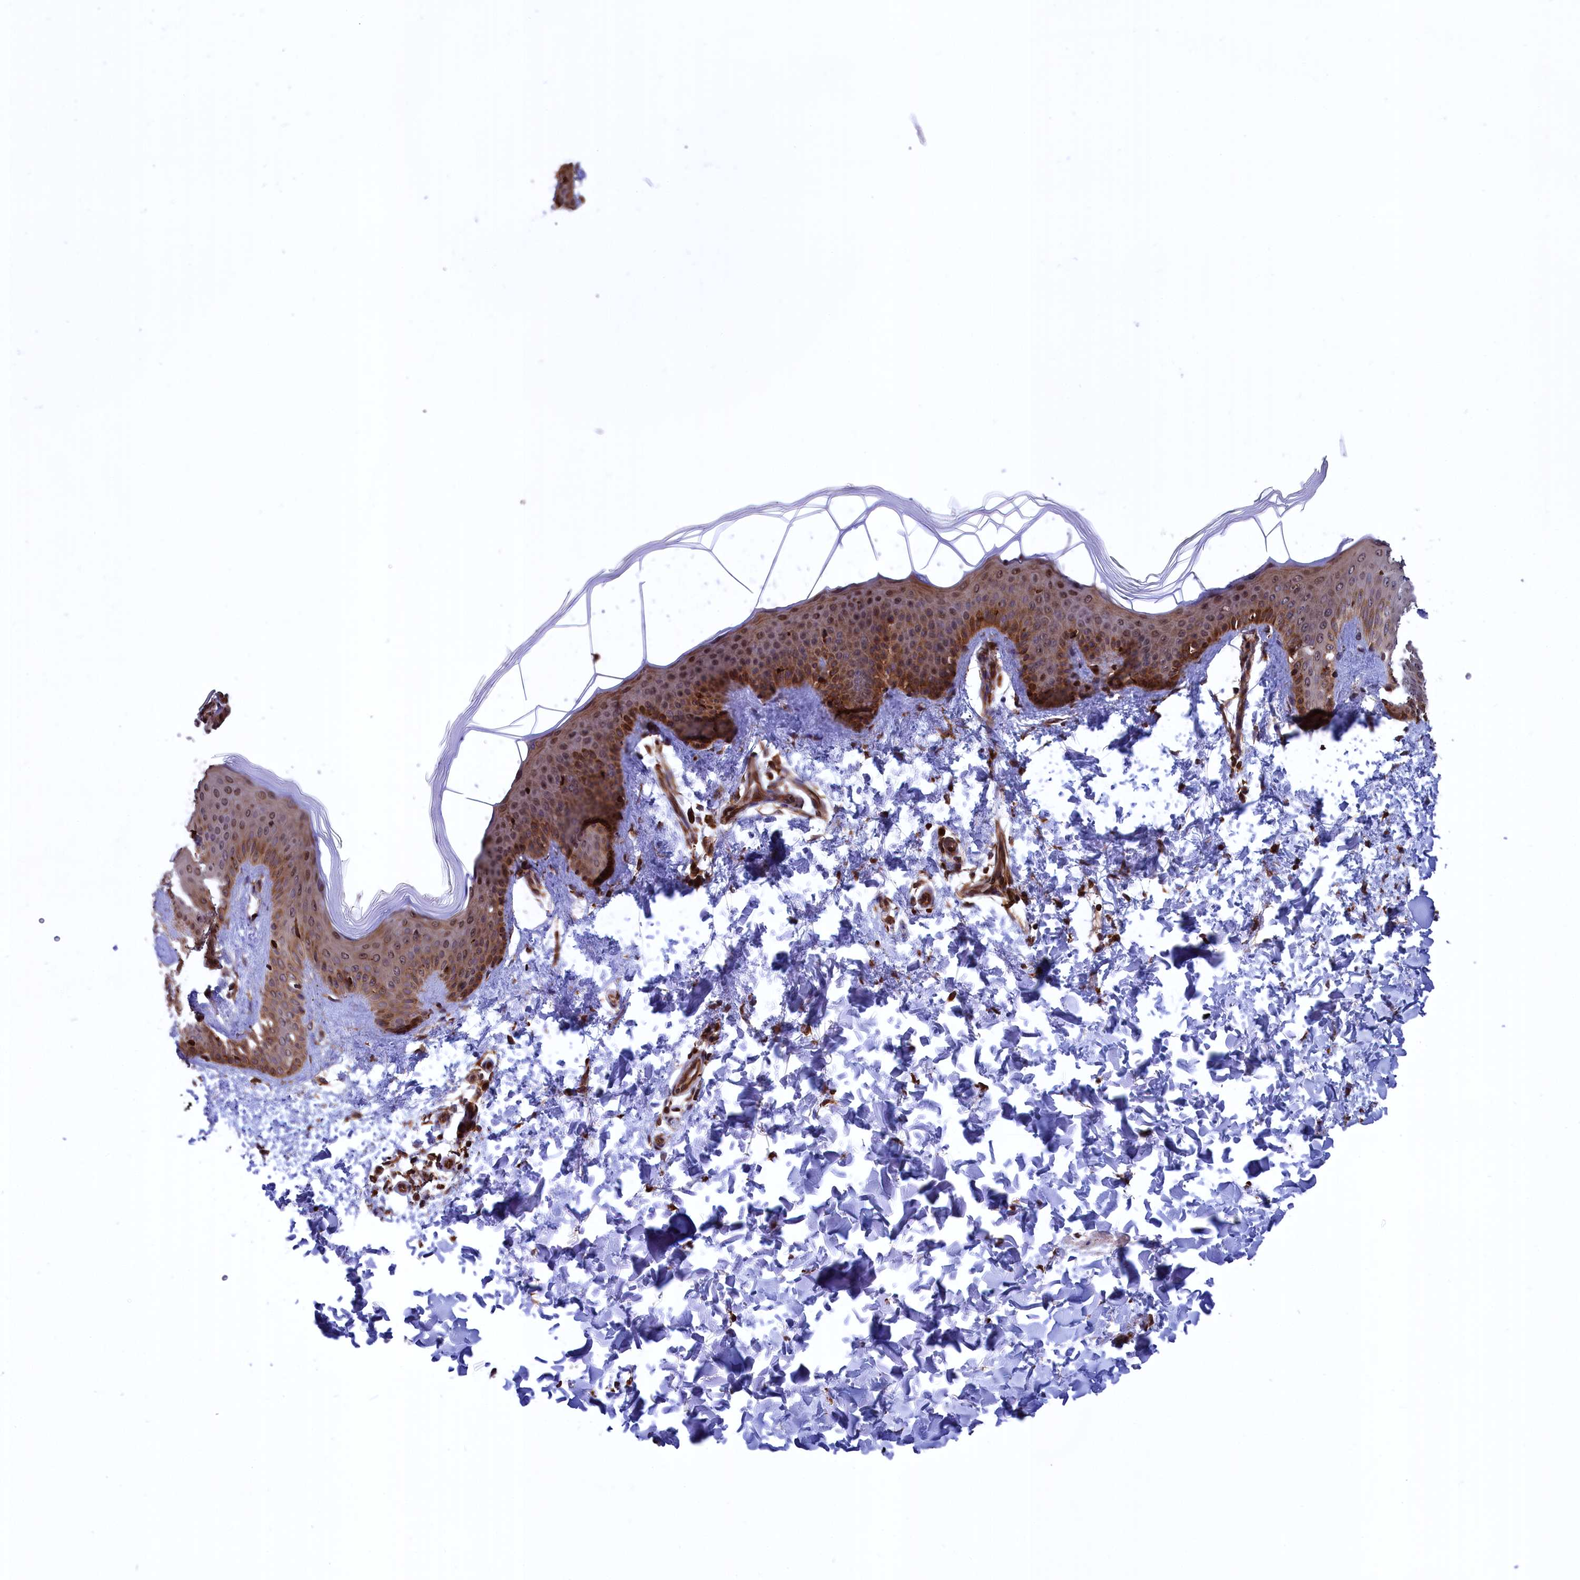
{"staining": {"intensity": "moderate", "quantity": ">75%", "location": "cytoplasmic/membranous"}, "tissue": "skin", "cell_type": "Fibroblasts", "image_type": "normal", "snomed": [{"axis": "morphology", "description": "Normal tissue, NOS"}, {"axis": "topography", "description": "Skin"}], "caption": "DAB immunohistochemical staining of benign skin shows moderate cytoplasmic/membranous protein staining in about >75% of fibroblasts.", "gene": "PLA2G4C", "patient": {"sex": "male", "age": 36}}